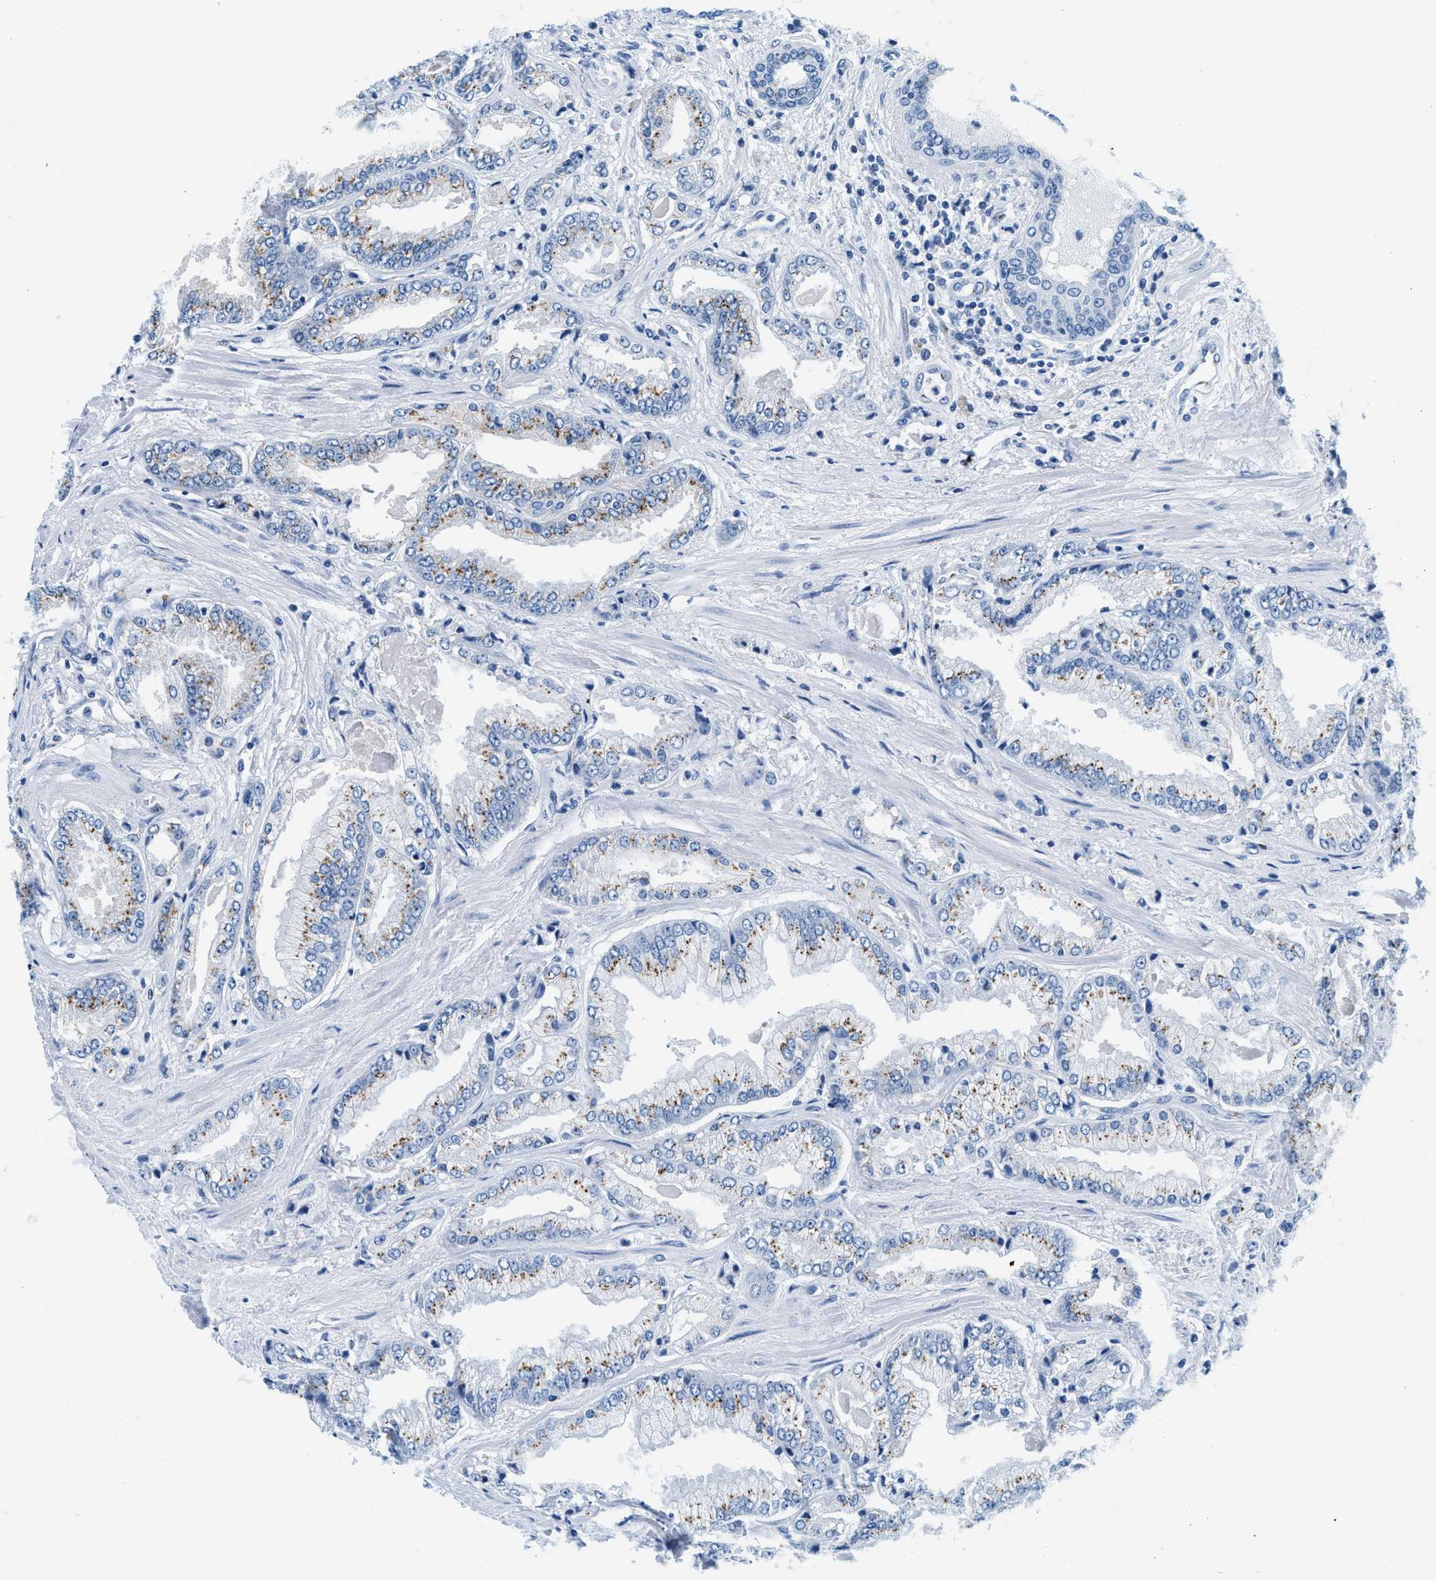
{"staining": {"intensity": "weak", "quantity": "25%-75%", "location": "cytoplasmic/membranous"}, "tissue": "prostate cancer", "cell_type": "Tumor cells", "image_type": "cancer", "snomed": [{"axis": "morphology", "description": "Adenocarcinoma, Low grade"}, {"axis": "topography", "description": "Prostate"}], "caption": "A photomicrograph of human prostate cancer stained for a protein demonstrates weak cytoplasmic/membranous brown staining in tumor cells.", "gene": "VPS53", "patient": {"sex": "male", "age": 52}}